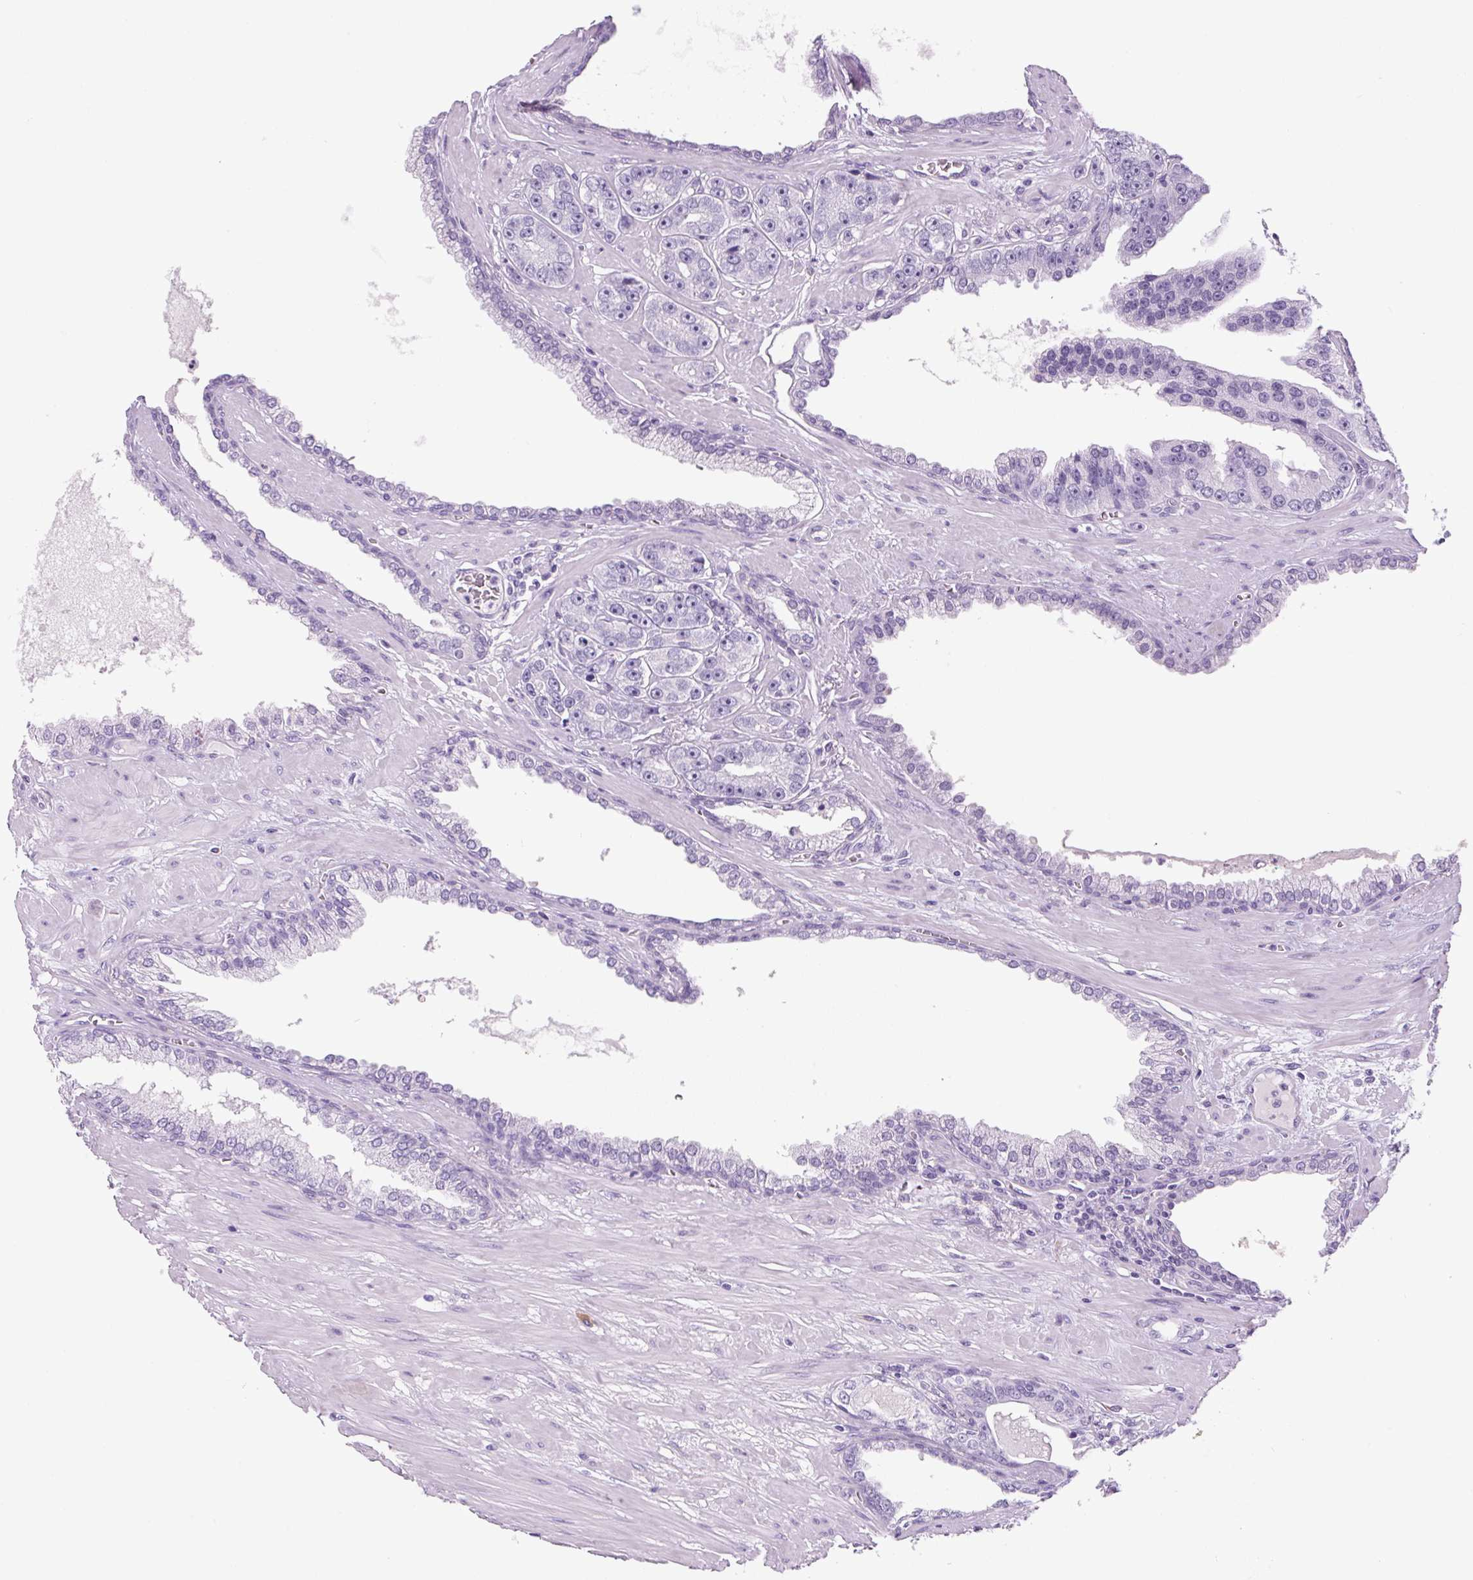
{"staining": {"intensity": "negative", "quantity": "none", "location": "none"}, "tissue": "prostate cancer", "cell_type": "Tumor cells", "image_type": "cancer", "snomed": [{"axis": "morphology", "description": "Adenocarcinoma, High grade"}, {"axis": "topography", "description": "Prostate"}], "caption": "This is an immunohistochemistry (IHC) micrograph of human prostate adenocarcinoma (high-grade). There is no staining in tumor cells.", "gene": "PRRT1", "patient": {"sex": "male", "age": 71}}